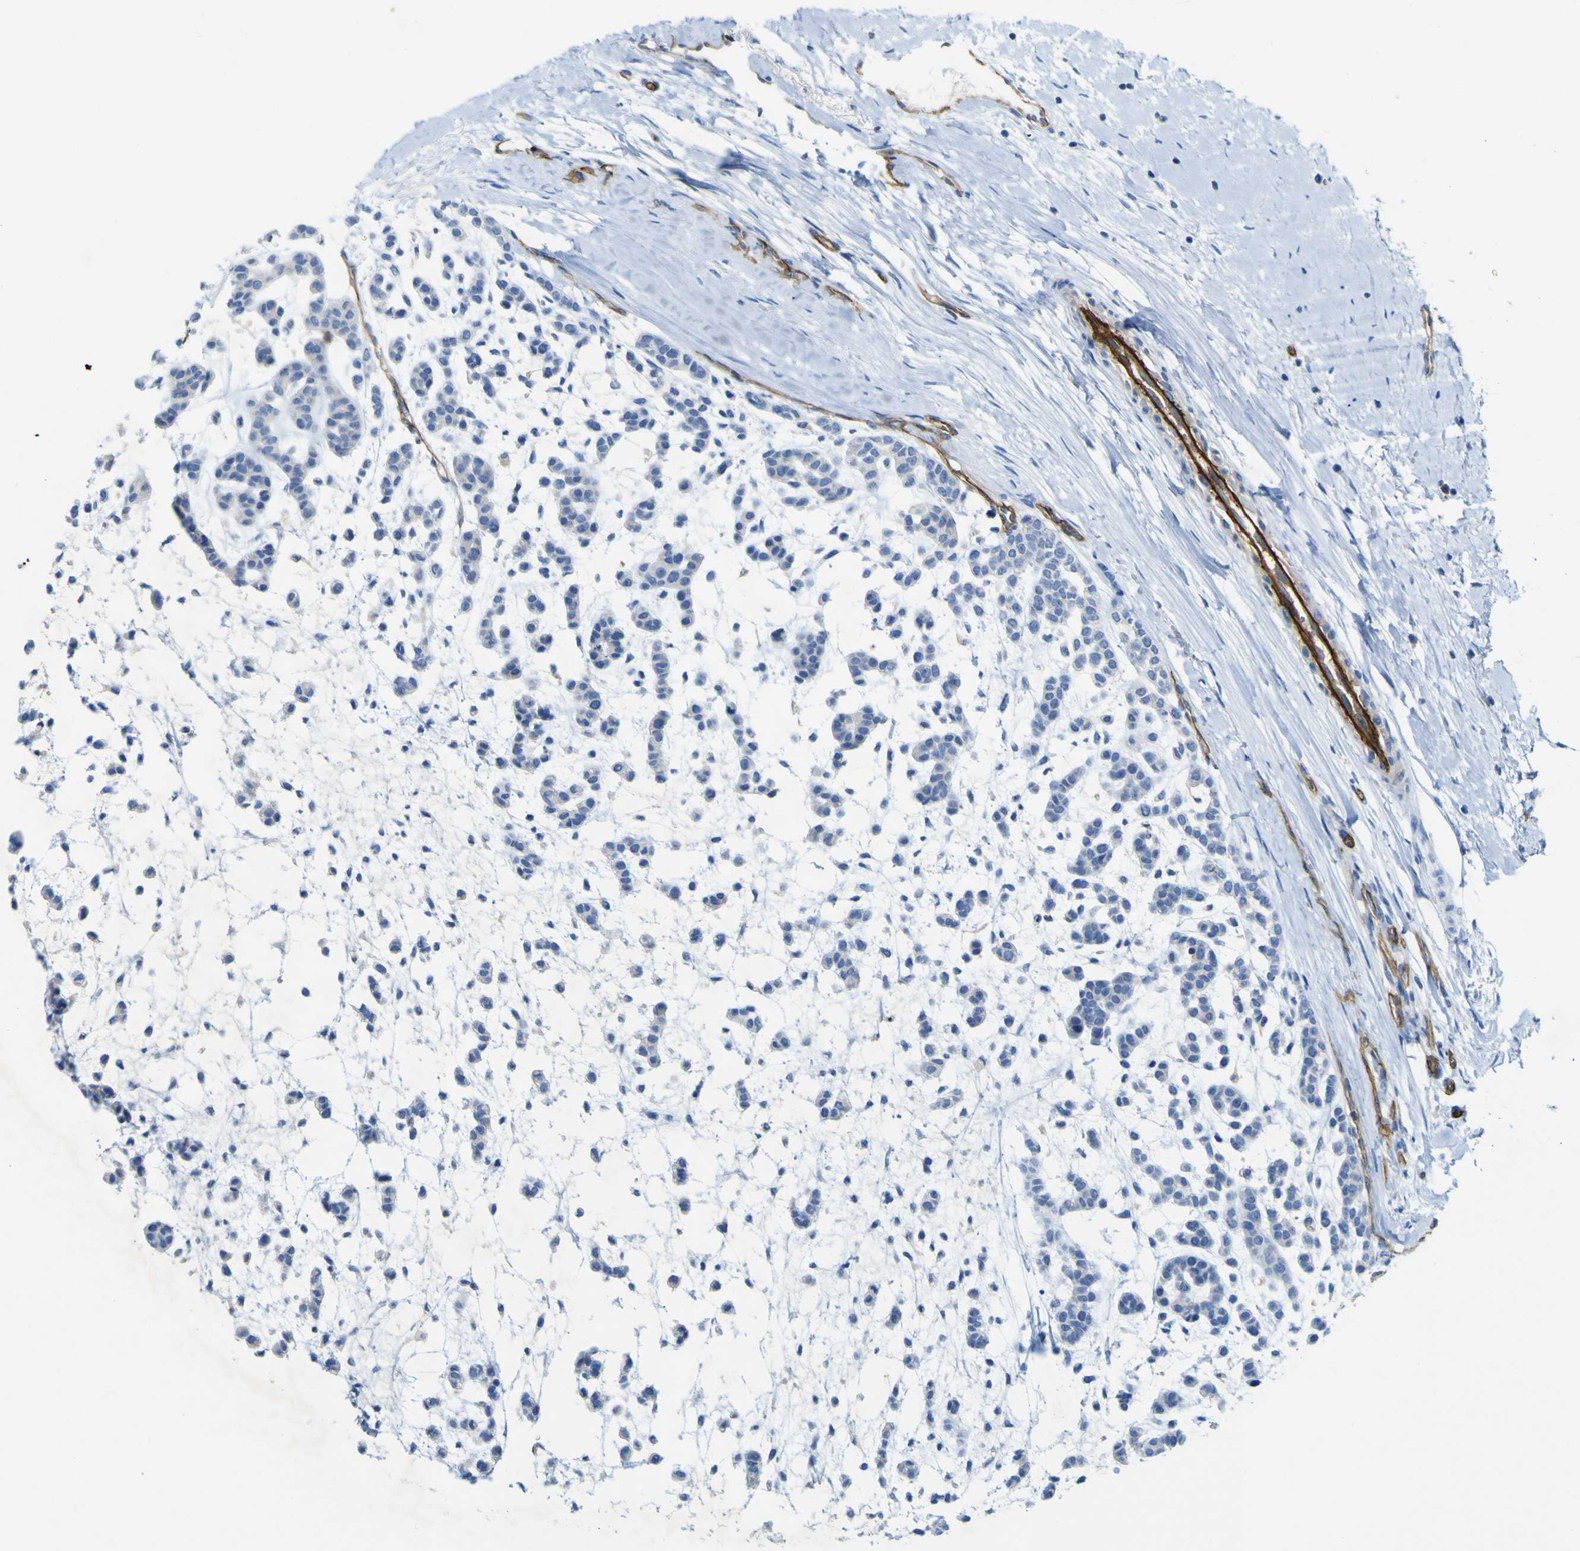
{"staining": {"intensity": "negative", "quantity": "none", "location": "none"}, "tissue": "head and neck cancer", "cell_type": "Tumor cells", "image_type": "cancer", "snomed": [{"axis": "morphology", "description": "Adenocarcinoma, NOS"}, {"axis": "morphology", "description": "Adenoma, NOS"}, {"axis": "topography", "description": "Head-Neck"}], "caption": "IHC micrograph of neoplastic tissue: adenocarcinoma (head and neck) stained with DAB shows no significant protein staining in tumor cells.", "gene": "CD93", "patient": {"sex": "female", "age": 55}}